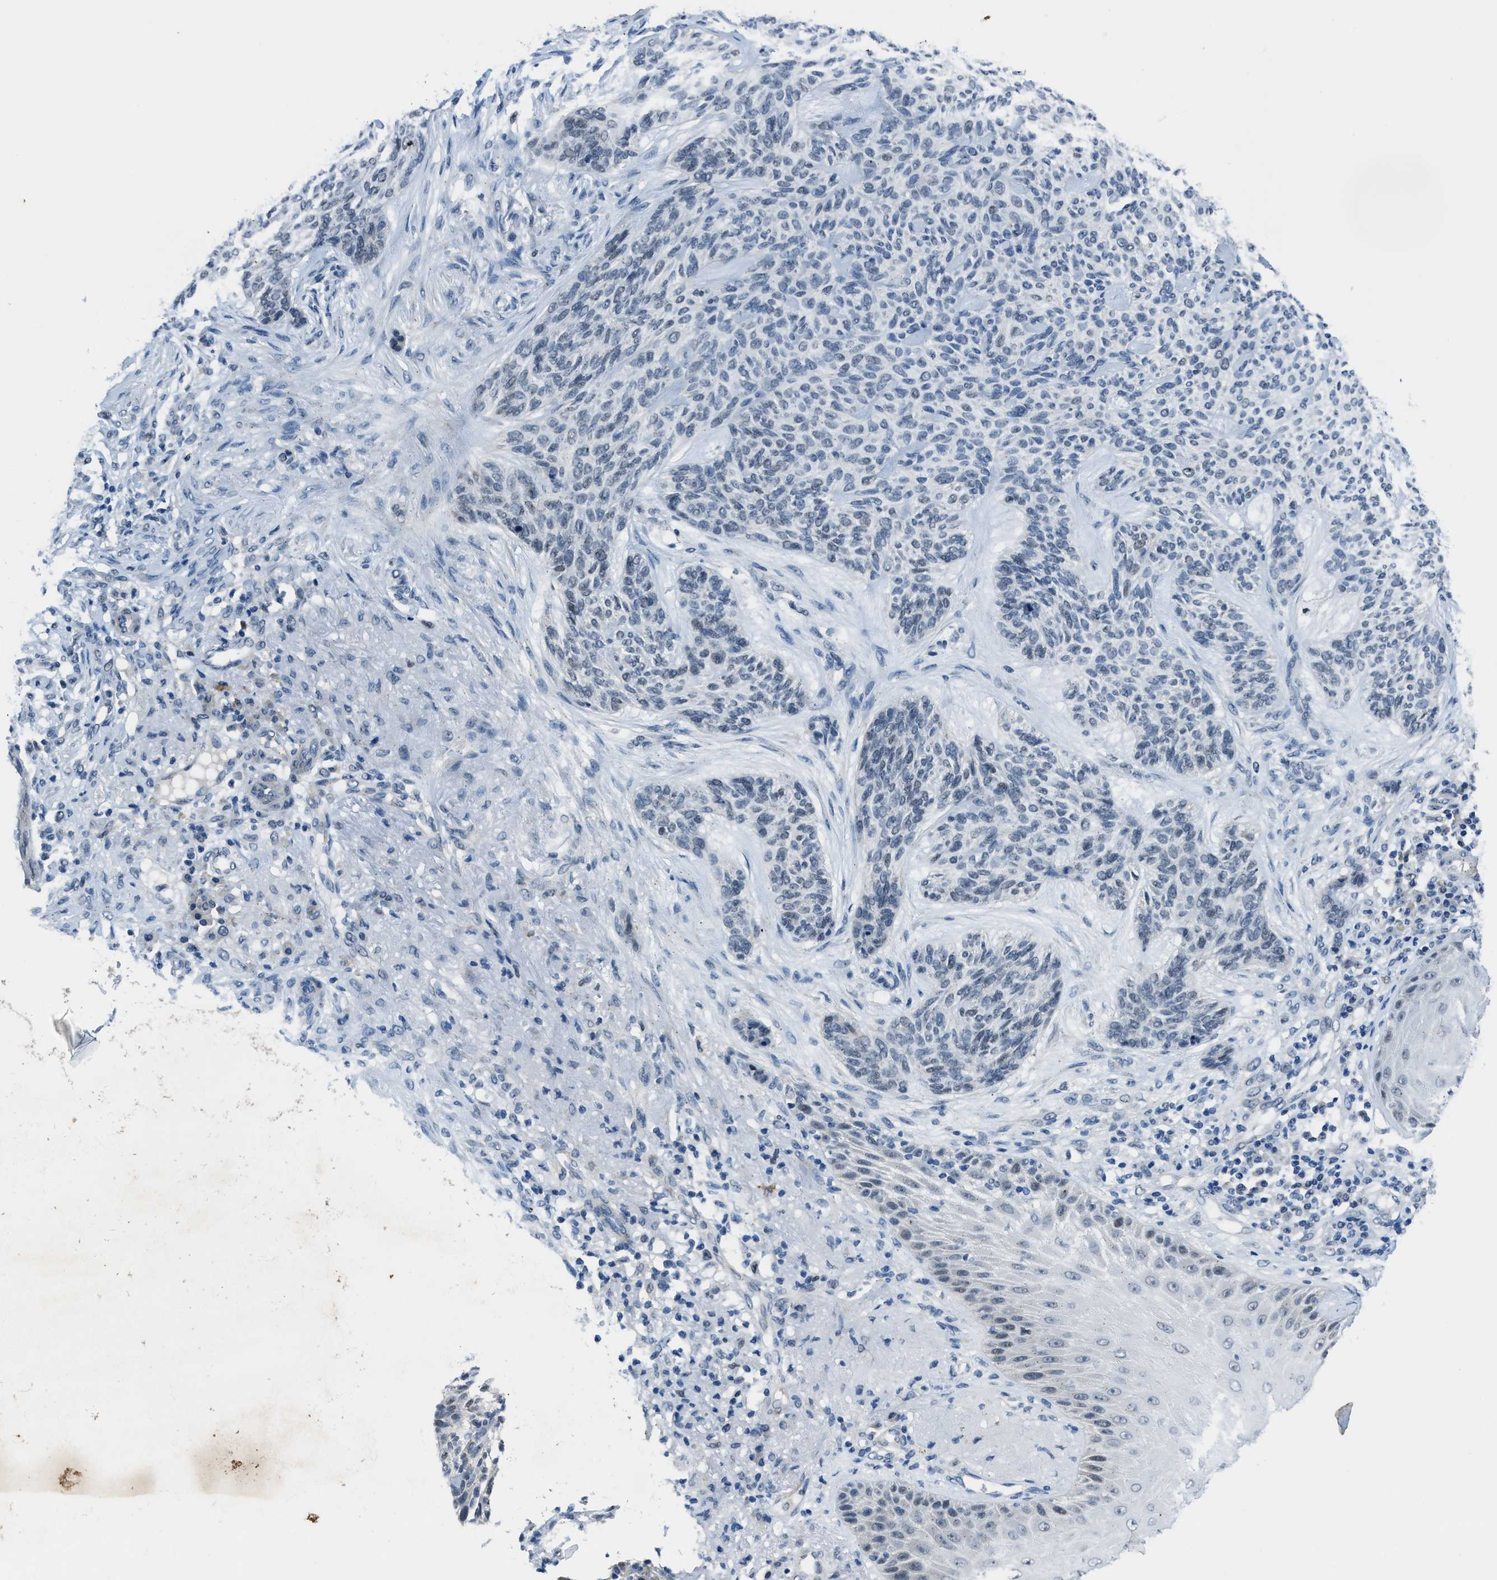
{"staining": {"intensity": "negative", "quantity": "none", "location": "none"}, "tissue": "skin cancer", "cell_type": "Tumor cells", "image_type": "cancer", "snomed": [{"axis": "morphology", "description": "Basal cell carcinoma"}, {"axis": "topography", "description": "Skin"}], "caption": "DAB (3,3'-diaminobenzidine) immunohistochemical staining of basal cell carcinoma (skin) demonstrates no significant positivity in tumor cells.", "gene": "DUSP19", "patient": {"sex": "male", "age": 55}}